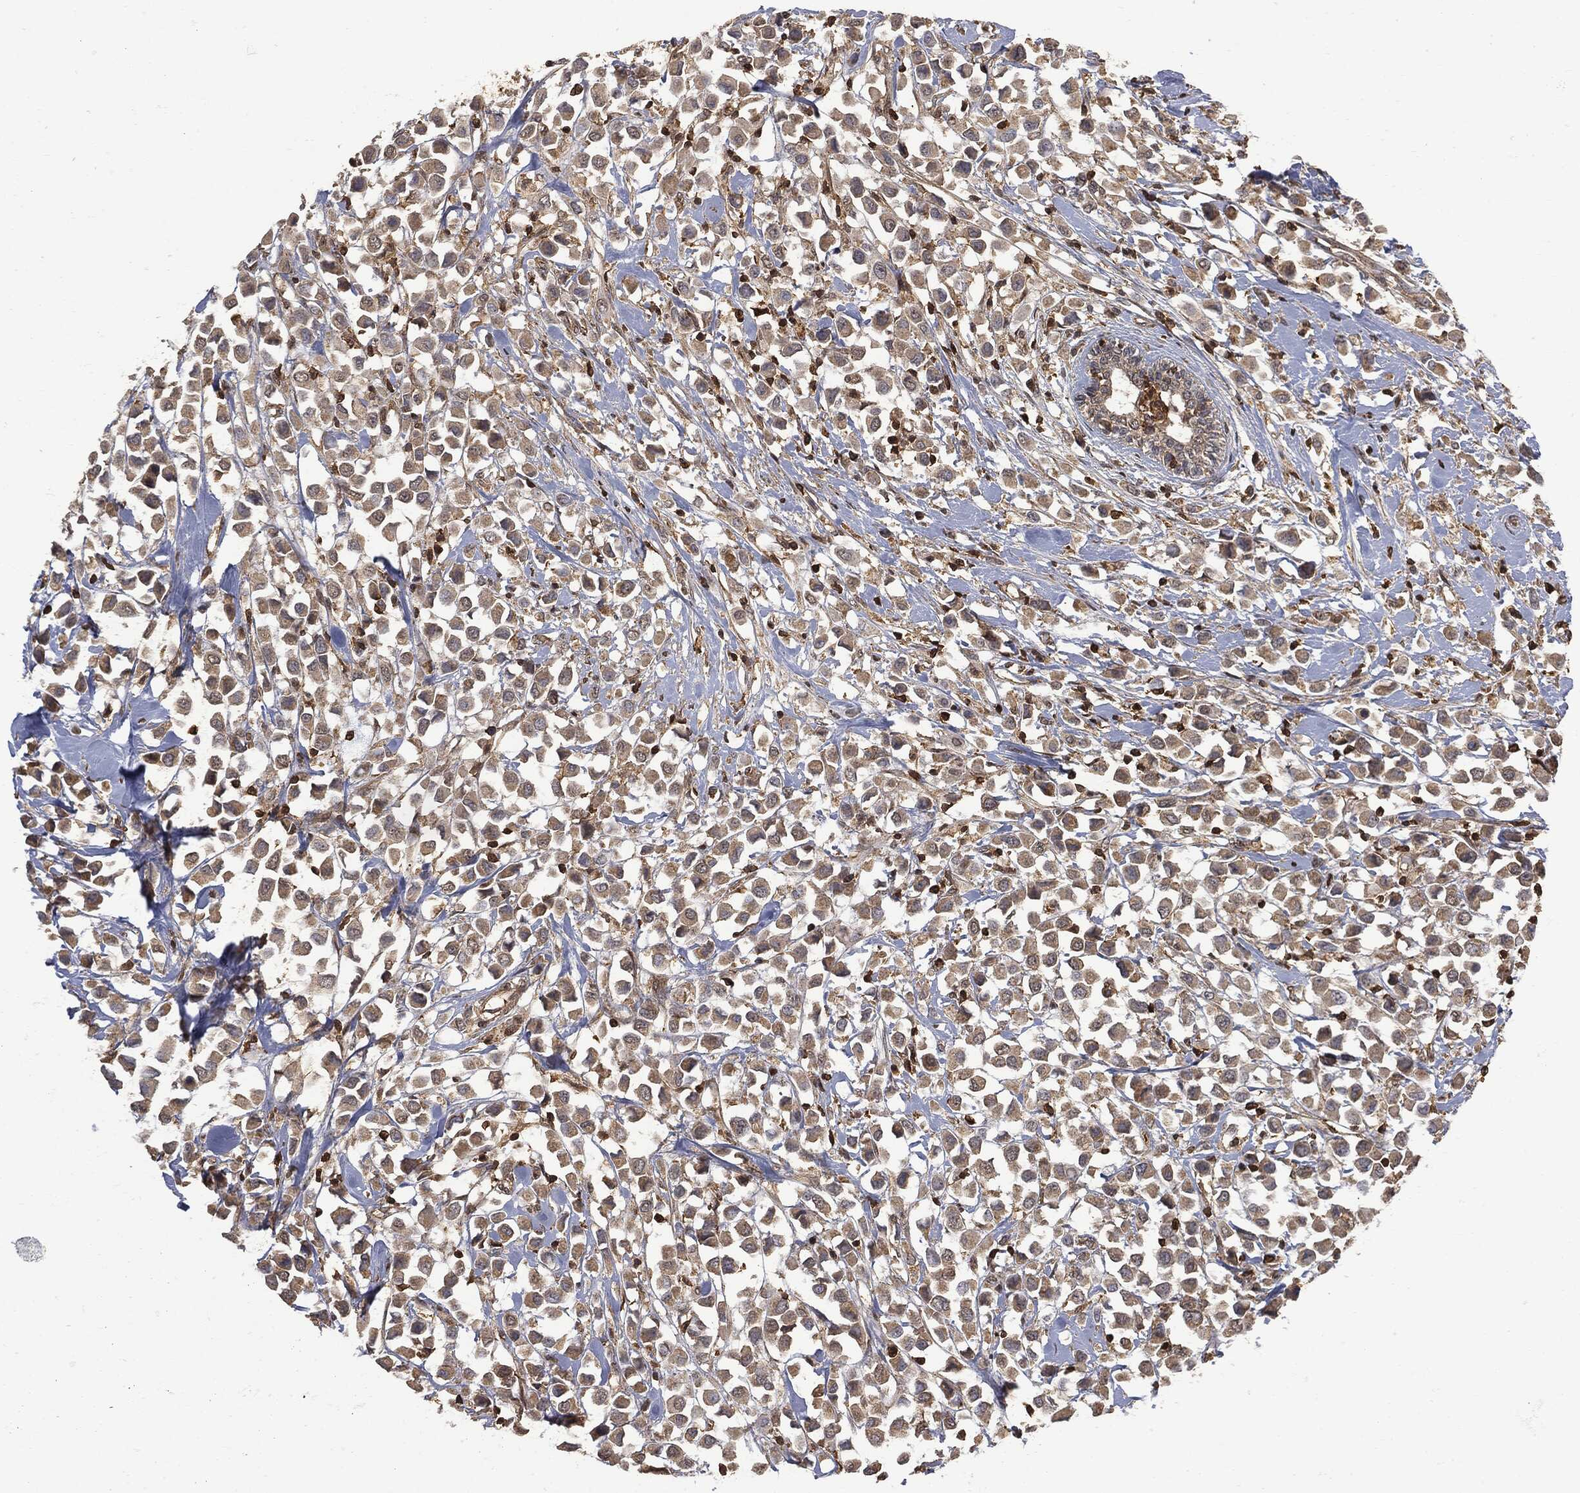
{"staining": {"intensity": "moderate", "quantity": "25%-75%", "location": "cytoplasmic/membranous"}, "tissue": "breast cancer", "cell_type": "Tumor cells", "image_type": "cancer", "snomed": [{"axis": "morphology", "description": "Duct carcinoma"}, {"axis": "topography", "description": "Breast"}], "caption": "Breast cancer stained for a protein (brown) demonstrates moderate cytoplasmic/membranous positive positivity in approximately 25%-75% of tumor cells.", "gene": "PSMB10", "patient": {"sex": "female", "age": 61}}